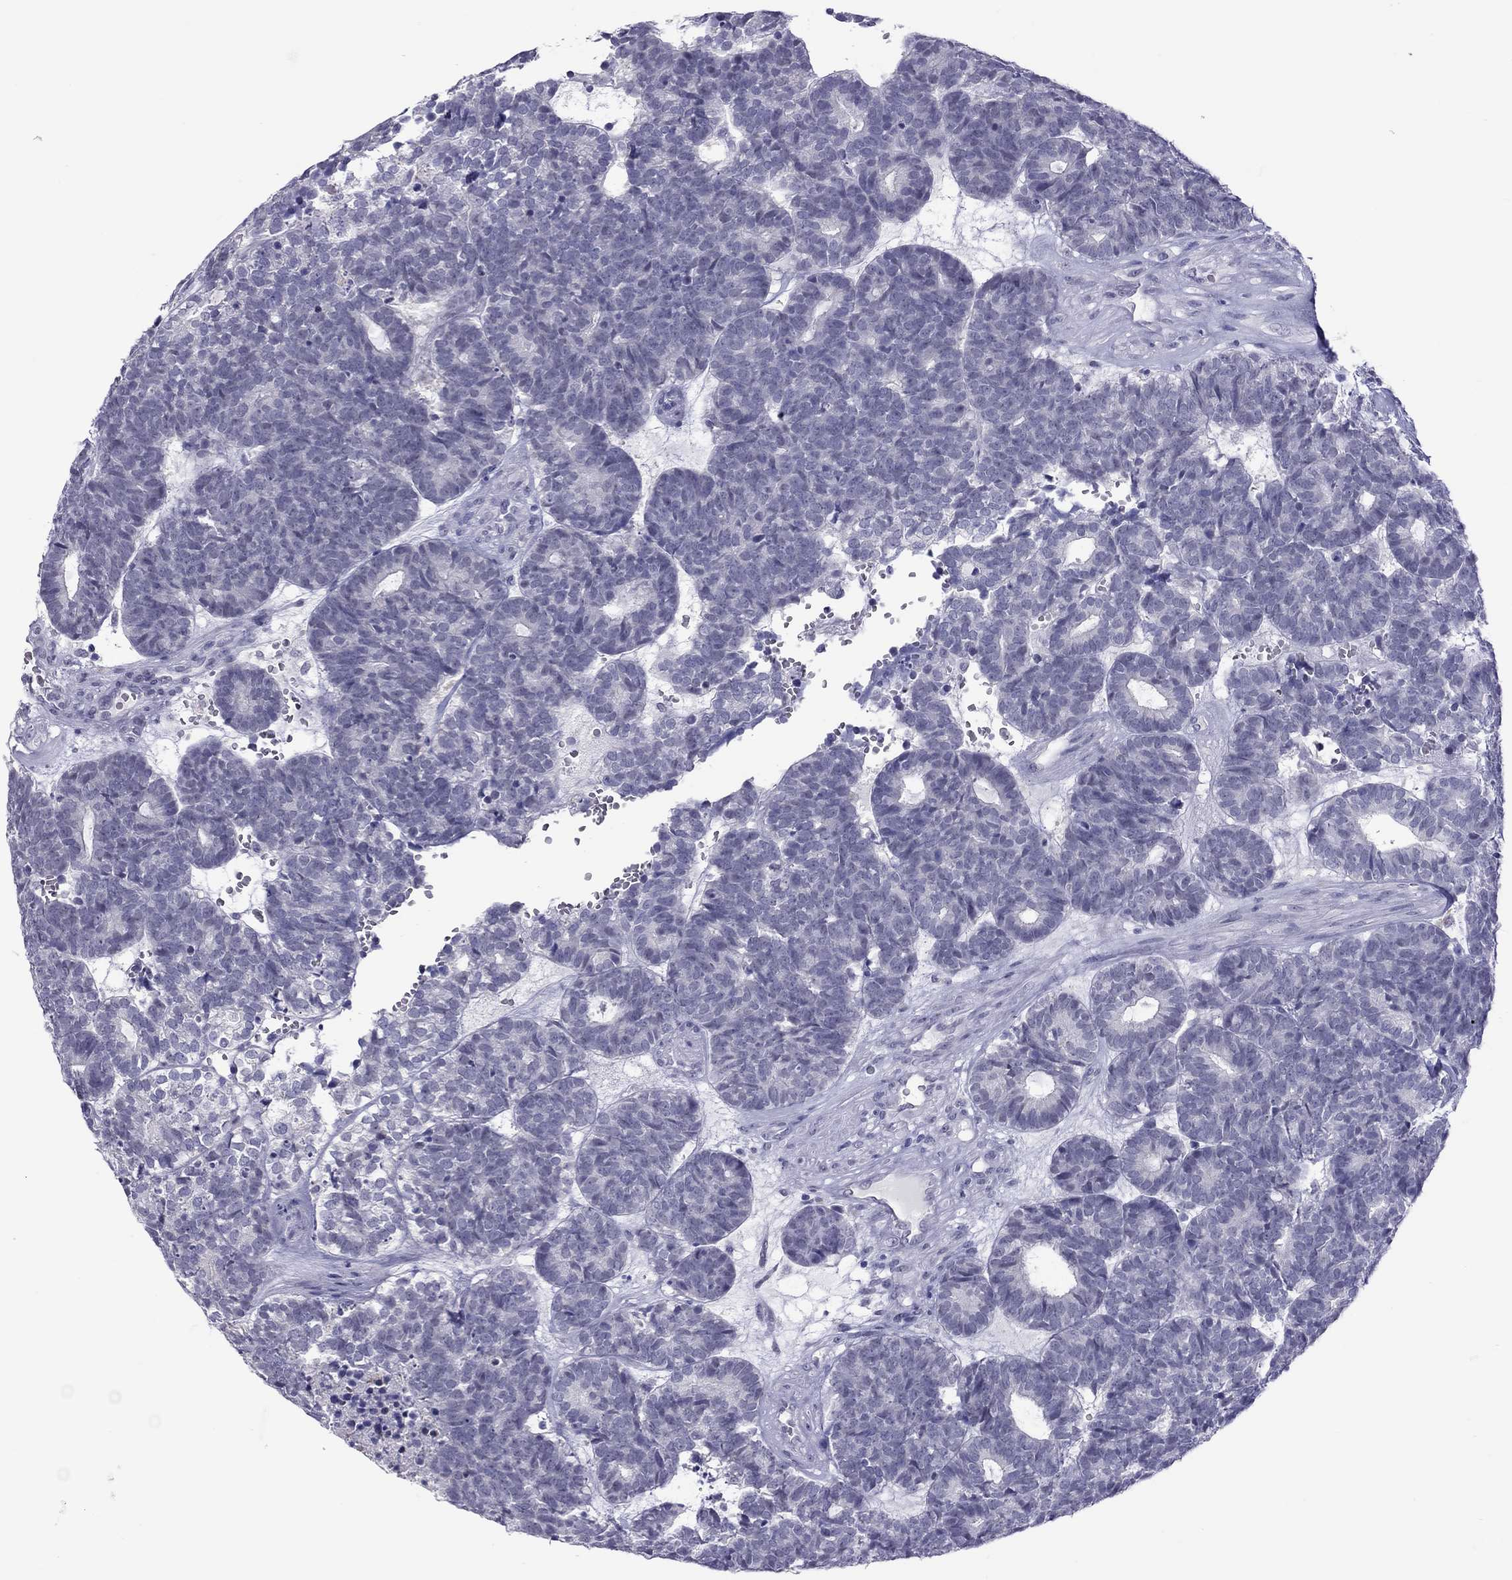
{"staining": {"intensity": "negative", "quantity": "none", "location": "none"}, "tissue": "head and neck cancer", "cell_type": "Tumor cells", "image_type": "cancer", "snomed": [{"axis": "morphology", "description": "Adenocarcinoma, NOS"}, {"axis": "topography", "description": "Head-Neck"}], "caption": "DAB immunohistochemical staining of human head and neck cancer exhibits no significant expression in tumor cells.", "gene": "CHRNB3", "patient": {"sex": "female", "age": 81}}